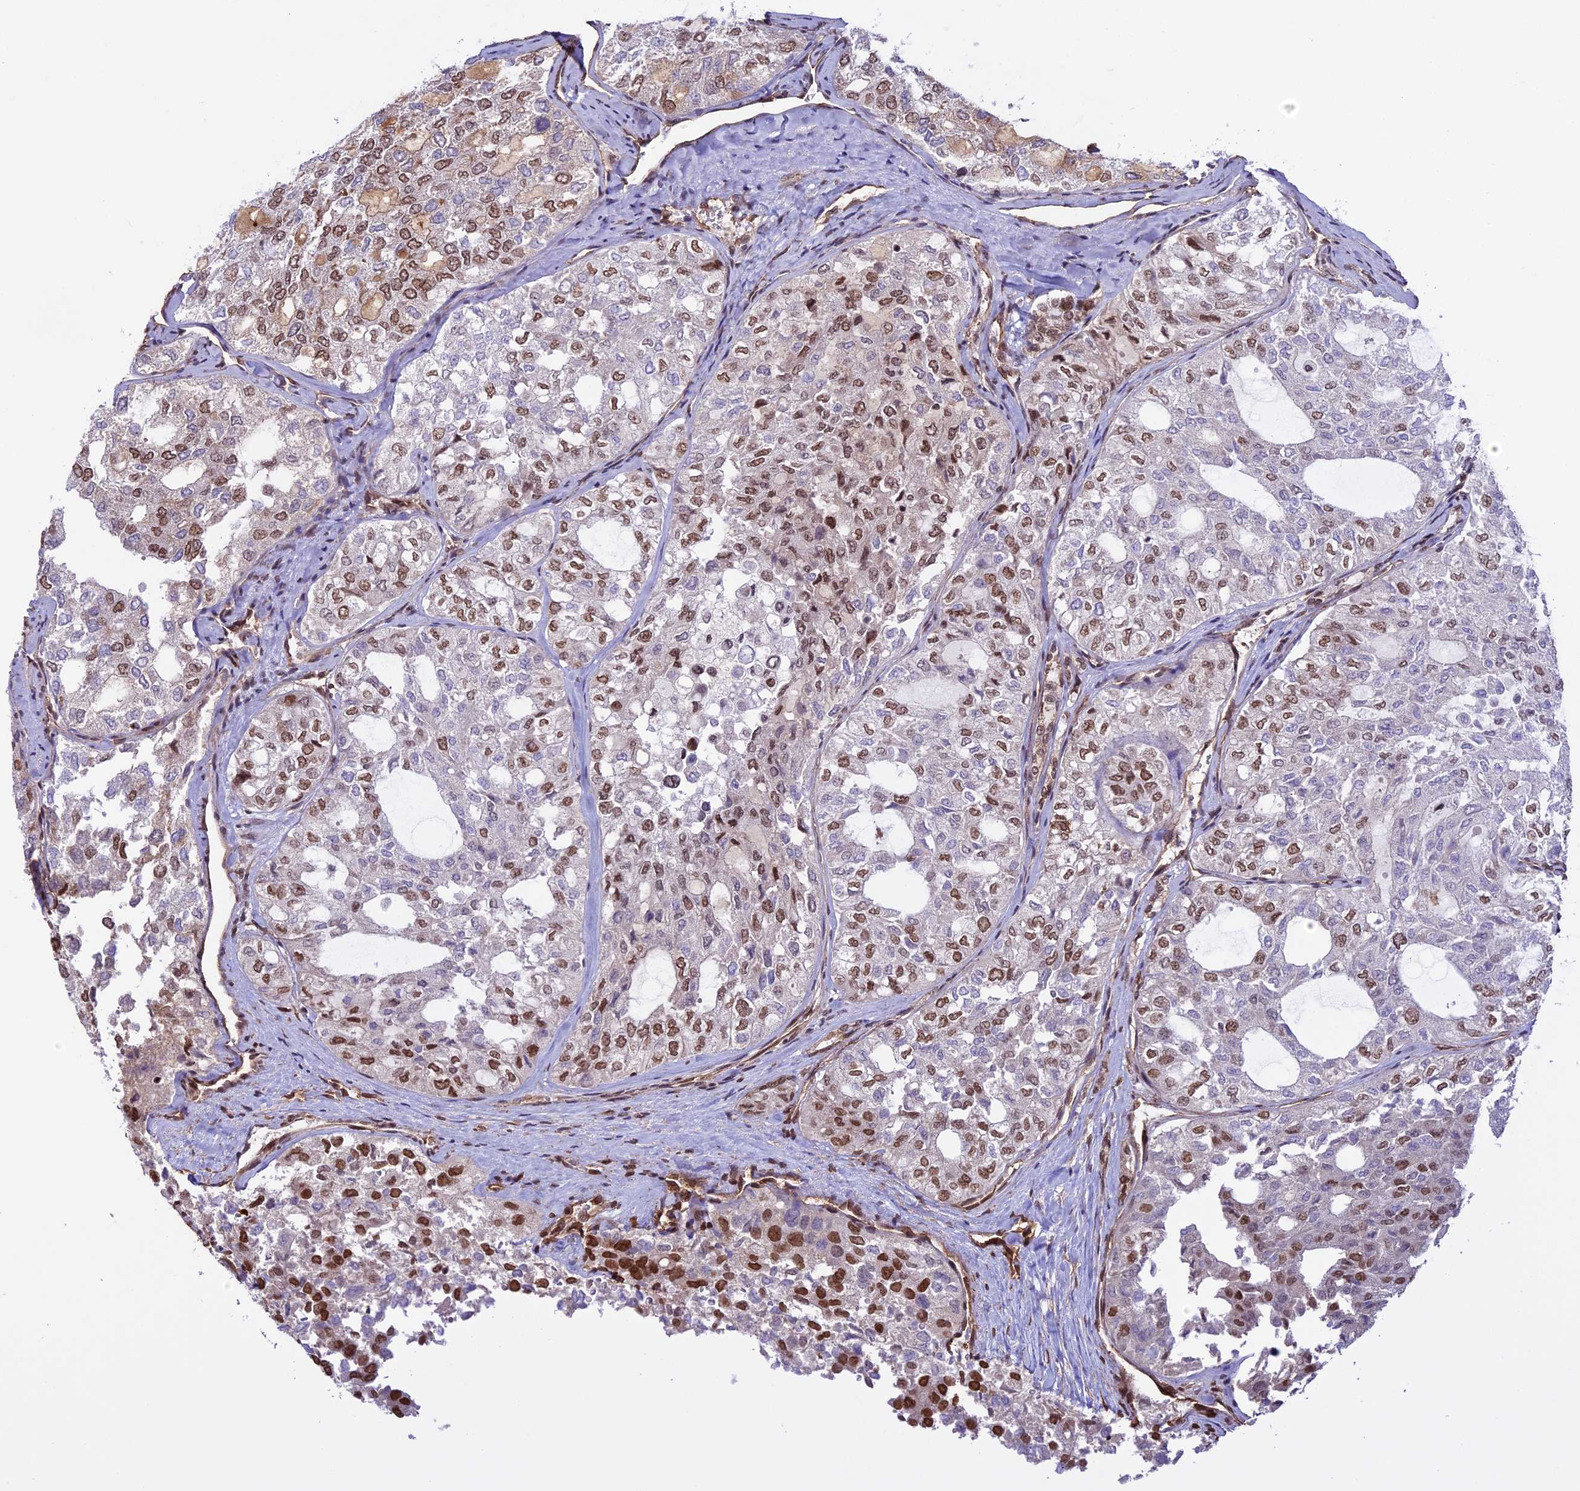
{"staining": {"intensity": "moderate", "quantity": "25%-75%", "location": "nuclear"}, "tissue": "thyroid cancer", "cell_type": "Tumor cells", "image_type": "cancer", "snomed": [{"axis": "morphology", "description": "Follicular adenoma carcinoma, NOS"}, {"axis": "topography", "description": "Thyroid gland"}], "caption": "There is medium levels of moderate nuclear expression in tumor cells of thyroid cancer (follicular adenoma carcinoma), as demonstrated by immunohistochemical staining (brown color).", "gene": "MPHOSPH8", "patient": {"sex": "male", "age": 75}}